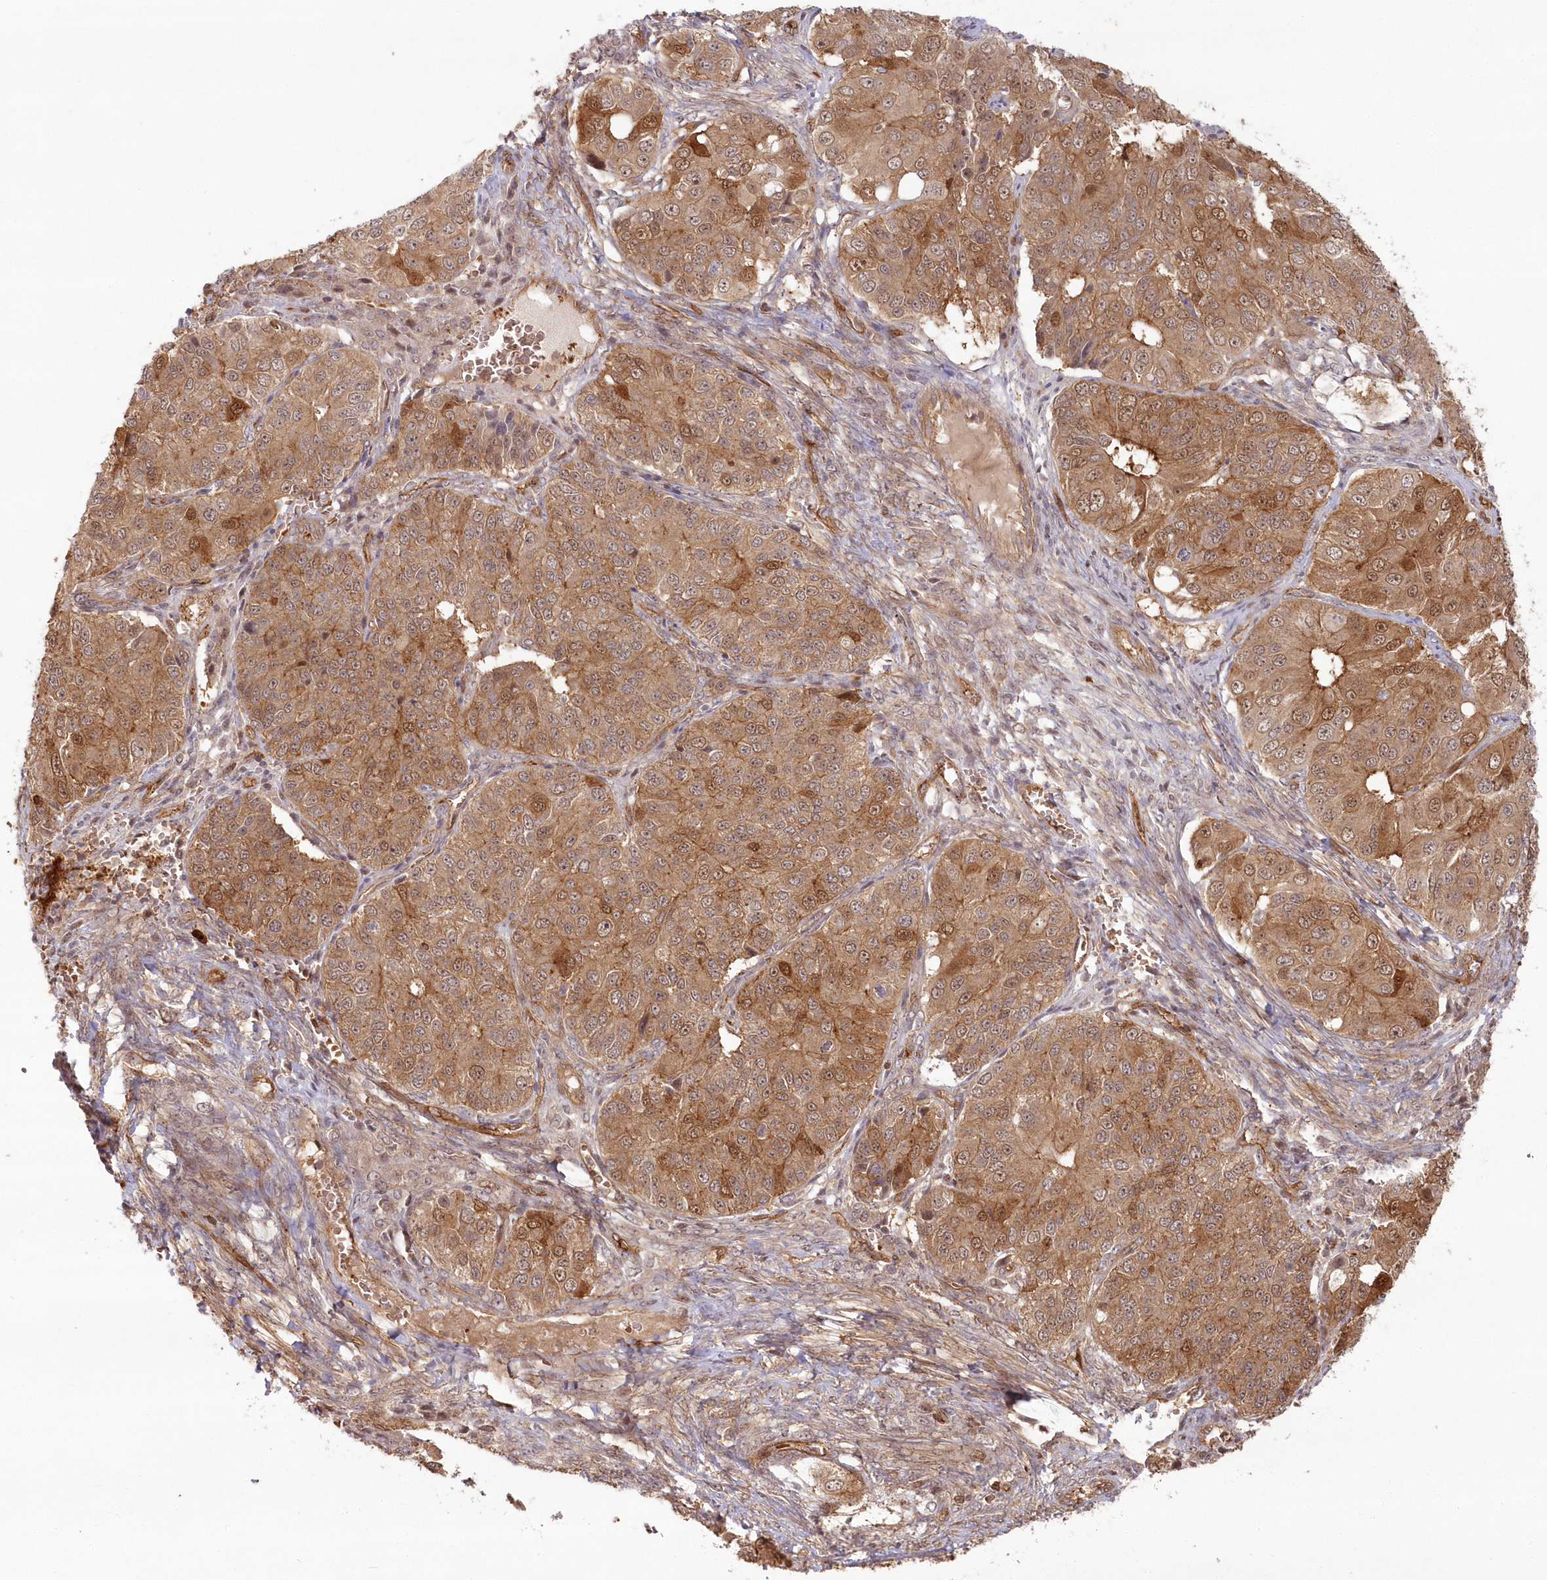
{"staining": {"intensity": "moderate", "quantity": ">75%", "location": "cytoplasmic/membranous"}, "tissue": "ovarian cancer", "cell_type": "Tumor cells", "image_type": "cancer", "snomed": [{"axis": "morphology", "description": "Carcinoma, endometroid"}, {"axis": "topography", "description": "Ovary"}], "caption": "This image exhibits immunohistochemistry (IHC) staining of endometroid carcinoma (ovarian), with medium moderate cytoplasmic/membranous staining in about >75% of tumor cells.", "gene": "RGCC", "patient": {"sex": "female", "age": 51}}